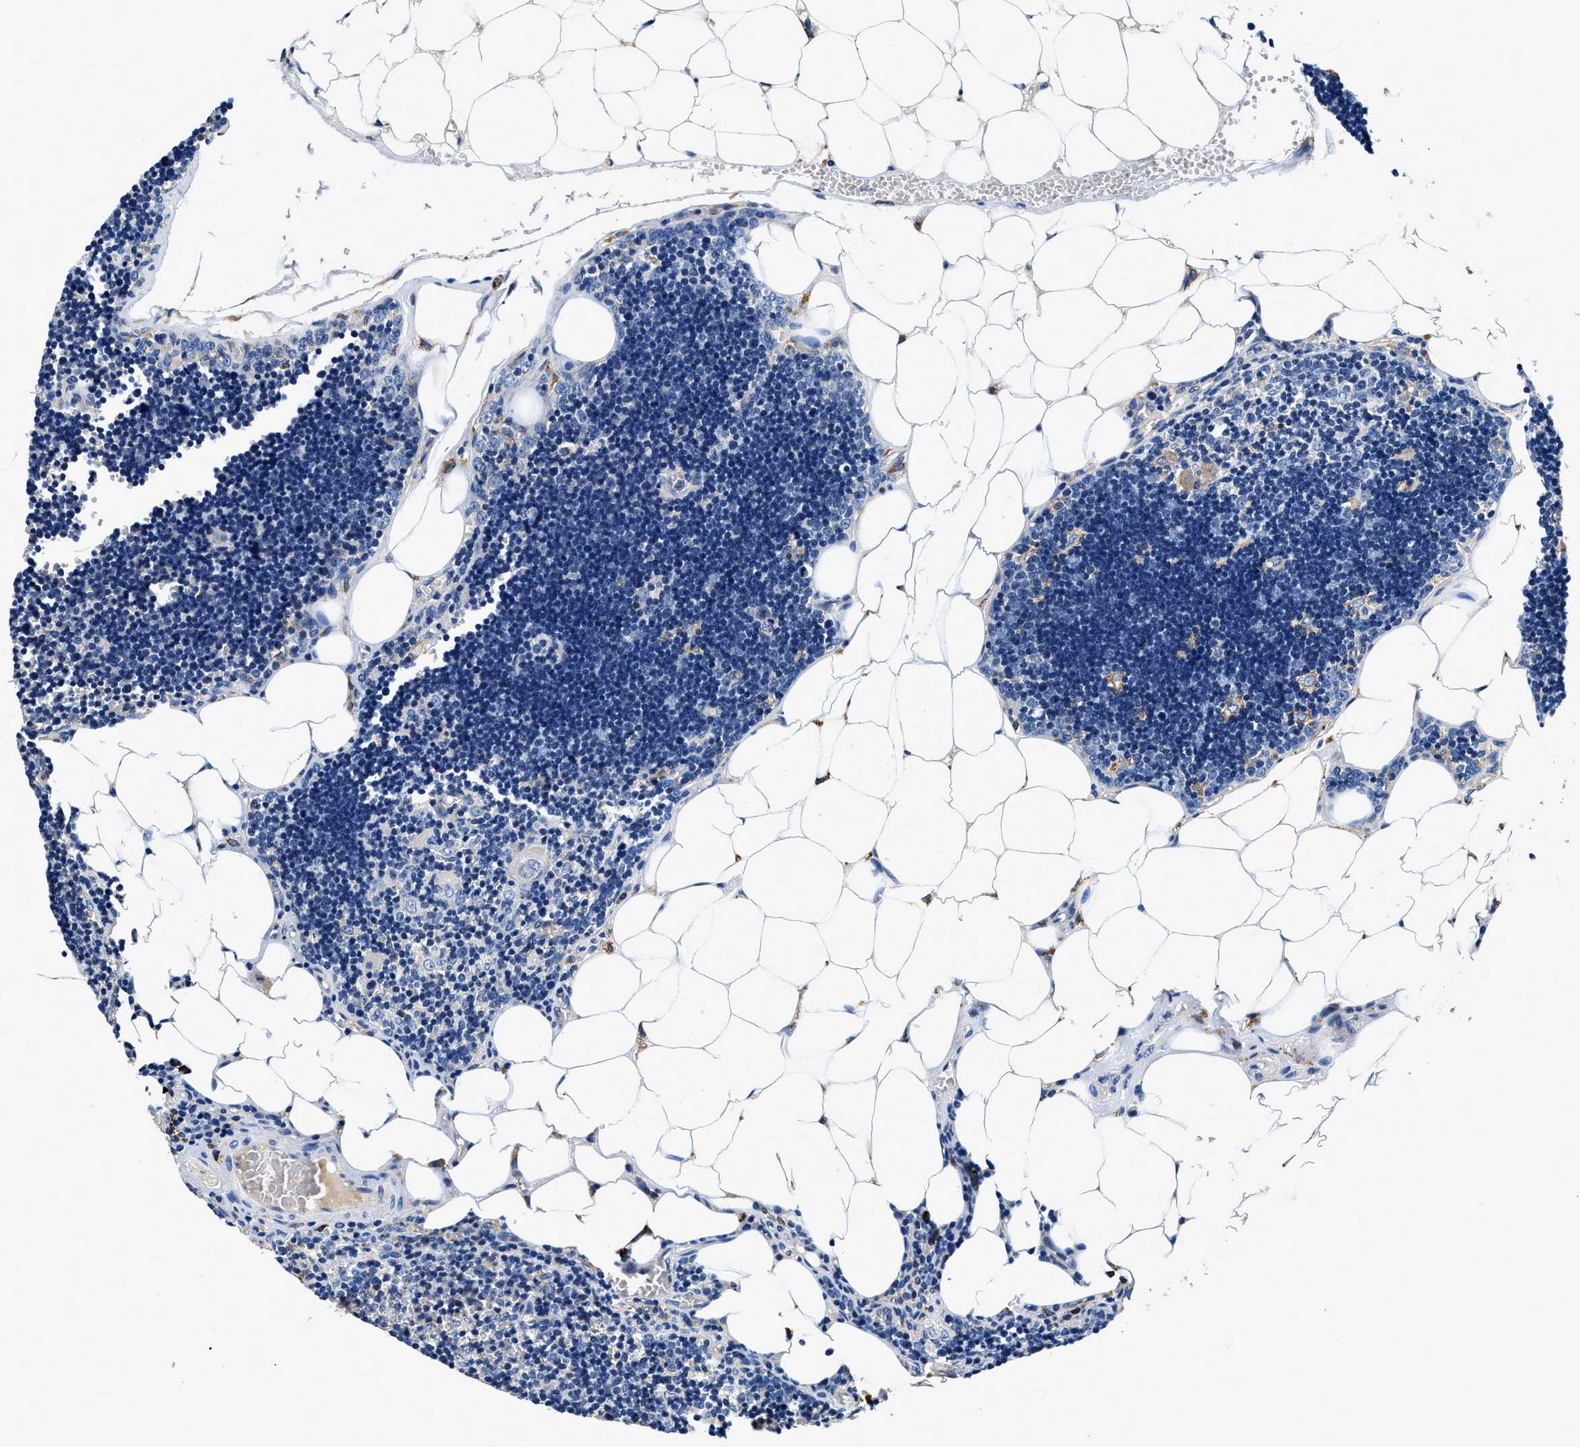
{"staining": {"intensity": "weak", "quantity": "25%-75%", "location": "cytoplasmic/membranous"}, "tissue": "lymph node", "cell_type": "Germinal center cells", "image_type": "normal", "snomed": [{"axis": "morphology", "description": "Normal tissue, NOS"}, {"axis": "topography", "description": "Lymph node"}], "caption": "High-magnification brightfield microscopy of normal lymph node stained with DAB (3,3'-diaminobenzidine) (brown) and counterstained with hematoxylin (blue). germinal center cells exhibit weak cytoplasmic/membranous positivity is seen in approximately25%-75% of cells.", "gene": "ZFAND3", "patient": {"sex": "male", "age": 33}}